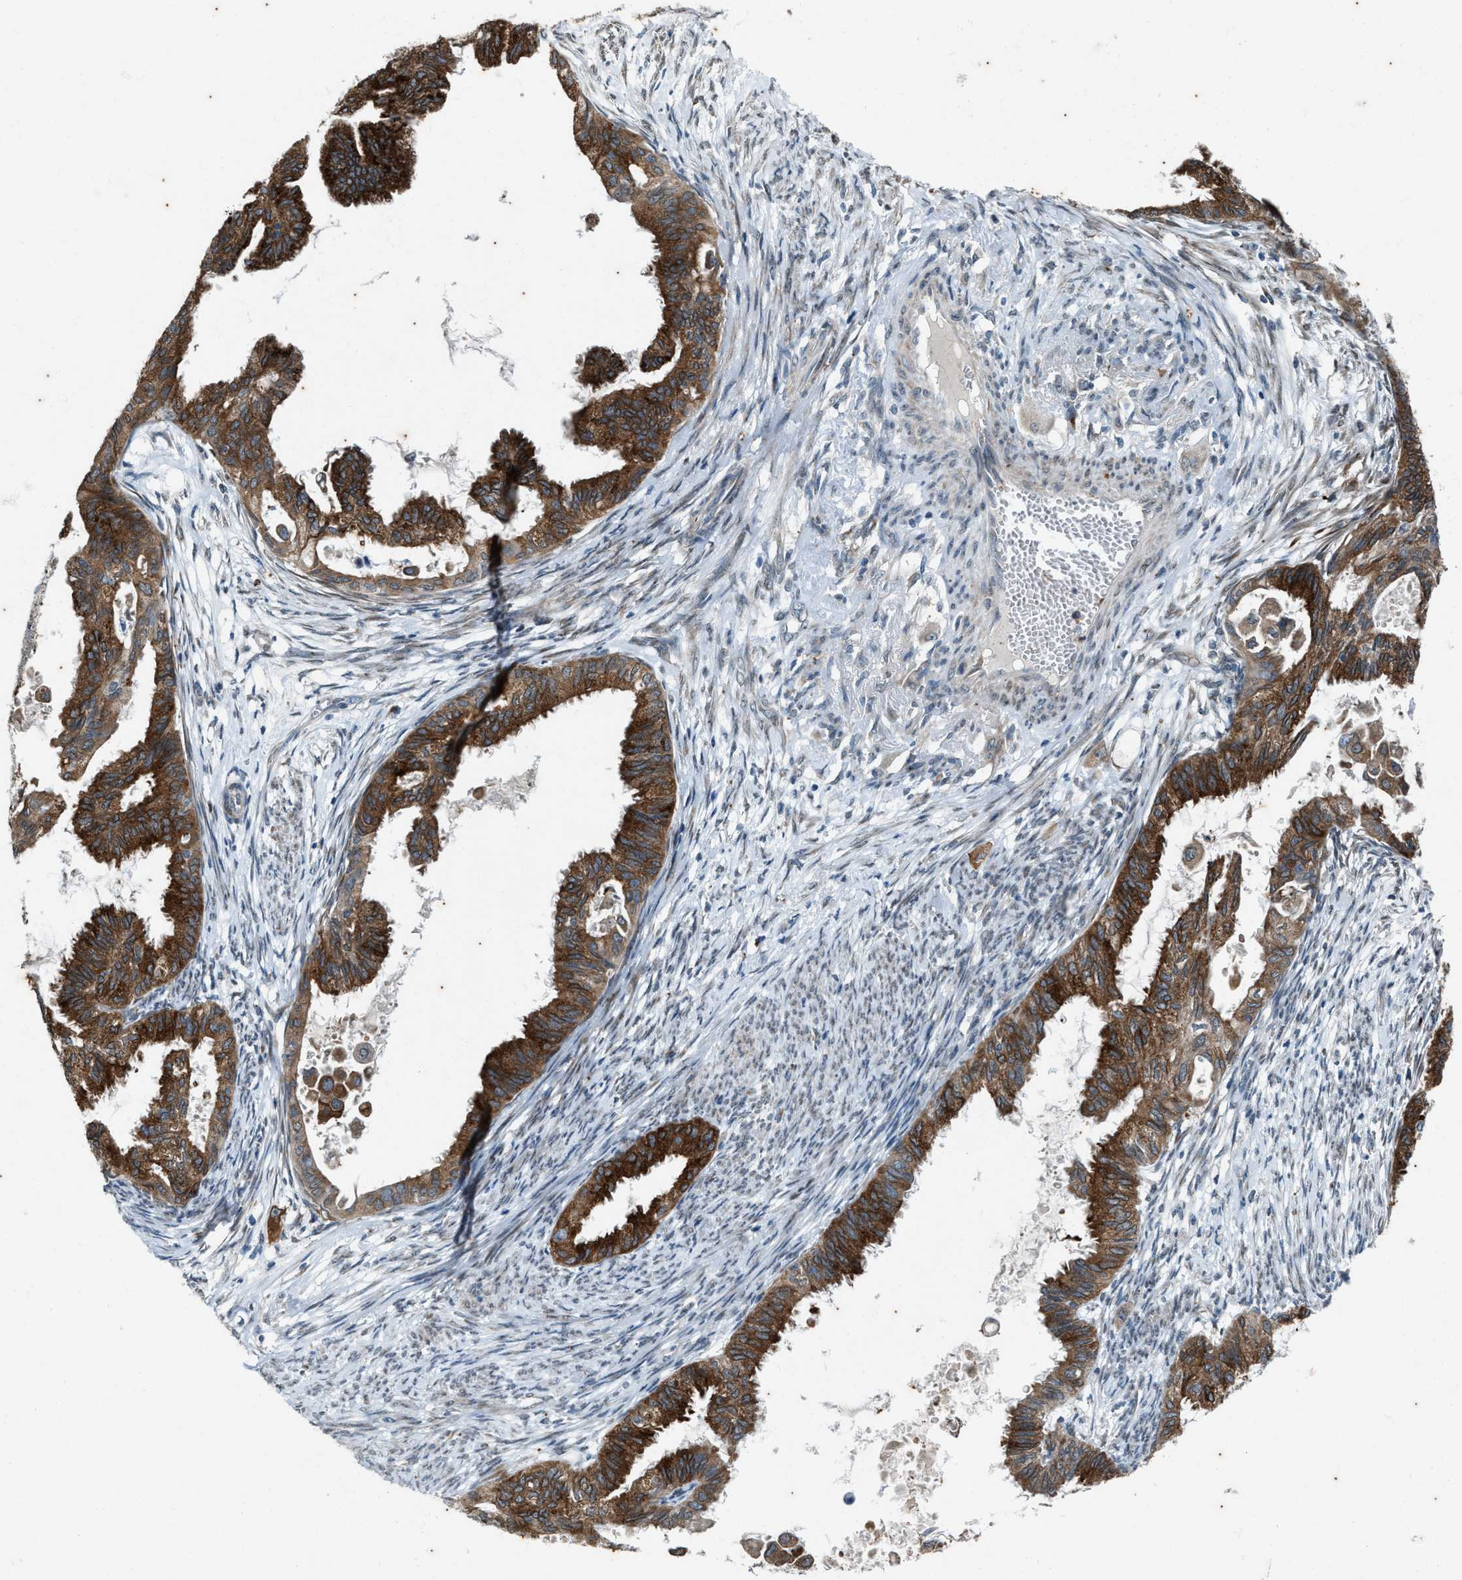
{"staining": {"intensity": "strong", "quantity": ">75%", "location": "cytoplasmic/membranous"}, "tissue": "cervical cancer", "cell_type": "Tumor cells", "image_type": "cancer", "snomed": [{"axis": "morphology", "description": "Normal tissue, NOS"}, {"axis": "morphology", "description": "Adenocarcinoma, NOS"}, {"axis": "topography", "description": "Cervix"}, {"axis": "topography", "description": "Endometrium"}], "caption": "IHC photomicrograph of cervical cancer stained for a protein (brown), which demonstrates high levels of strong cytoplasmic/membranous staining in about >75% of tumor cells.", "gene": "CHPF2", "patient": {"sex": "female", "age": 86}}